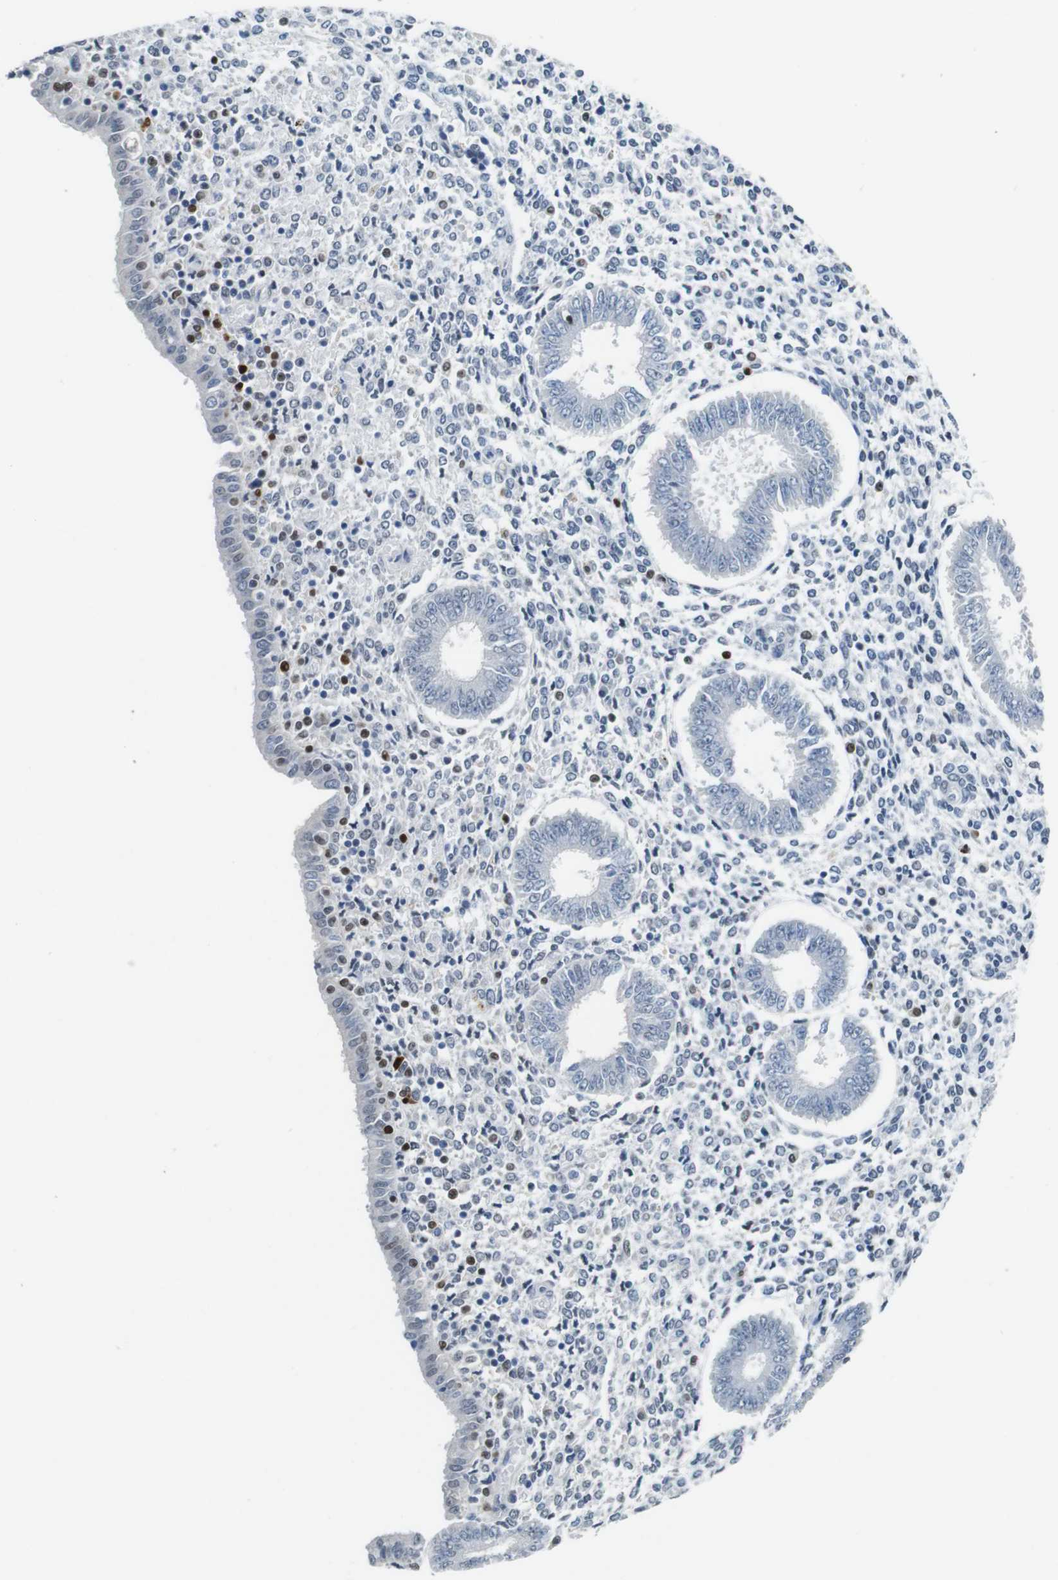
{"staining": {"intensity": "negative", "quantity": "none", "location": "none"}, "tissue": "endometrium", "cell_type": "Cells in endometrial stroma", "image_type": "normal", "snomed": [{"axis": "morphology", "description": "Normal tissue, NOS"}, {"axis": "topography", "description": "Endometrium"}], "caption": "Endometrium stained for a protein using immunohistochemistry exhibits no staining cells in endometrial stroma.", "gene": "IRF8", "patient": {"sex": "female", "age": 35}}